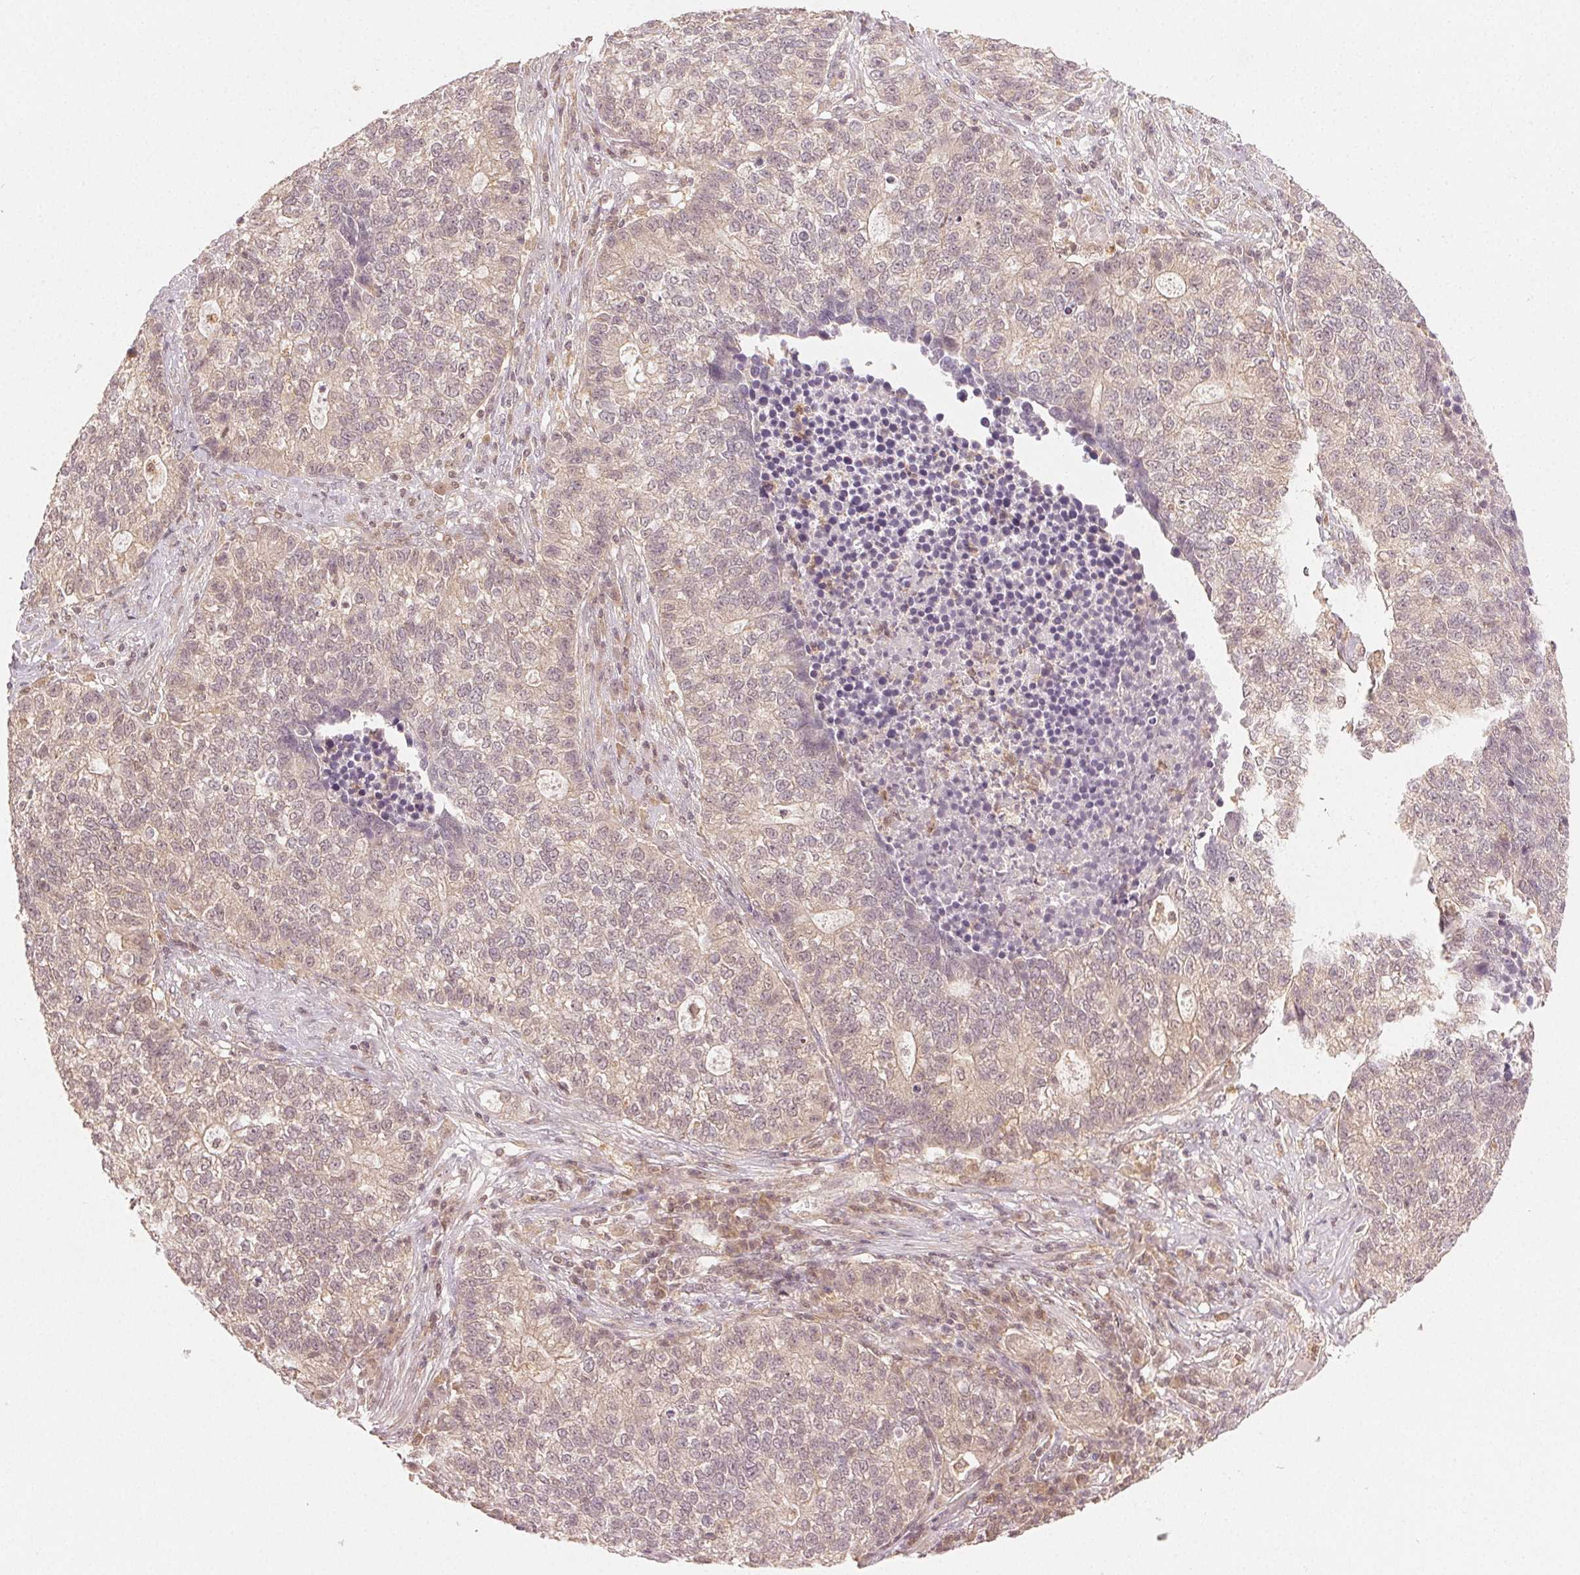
{"staining": {"intensity": "weak", "quantity": "<25%", "location": "cytoplasmic/membranous,nuclear"}, "tissue": "lung cancer", "cell_type": "Tumor cells", "image_type": "cancer", "snomed": [{"axis": "morphology", "description": "Adenocarcinoma, NOS"}, {"axis": "topography", "description": "Lung"}], "caption": "Immunohistochemistry micrograph of neoplastic tissue: human lung cancer stained with DAB displays no significant protein staining in tumor cells.", "gene": "MAPK14", "patient": {"sex": "male", "age": 57}}